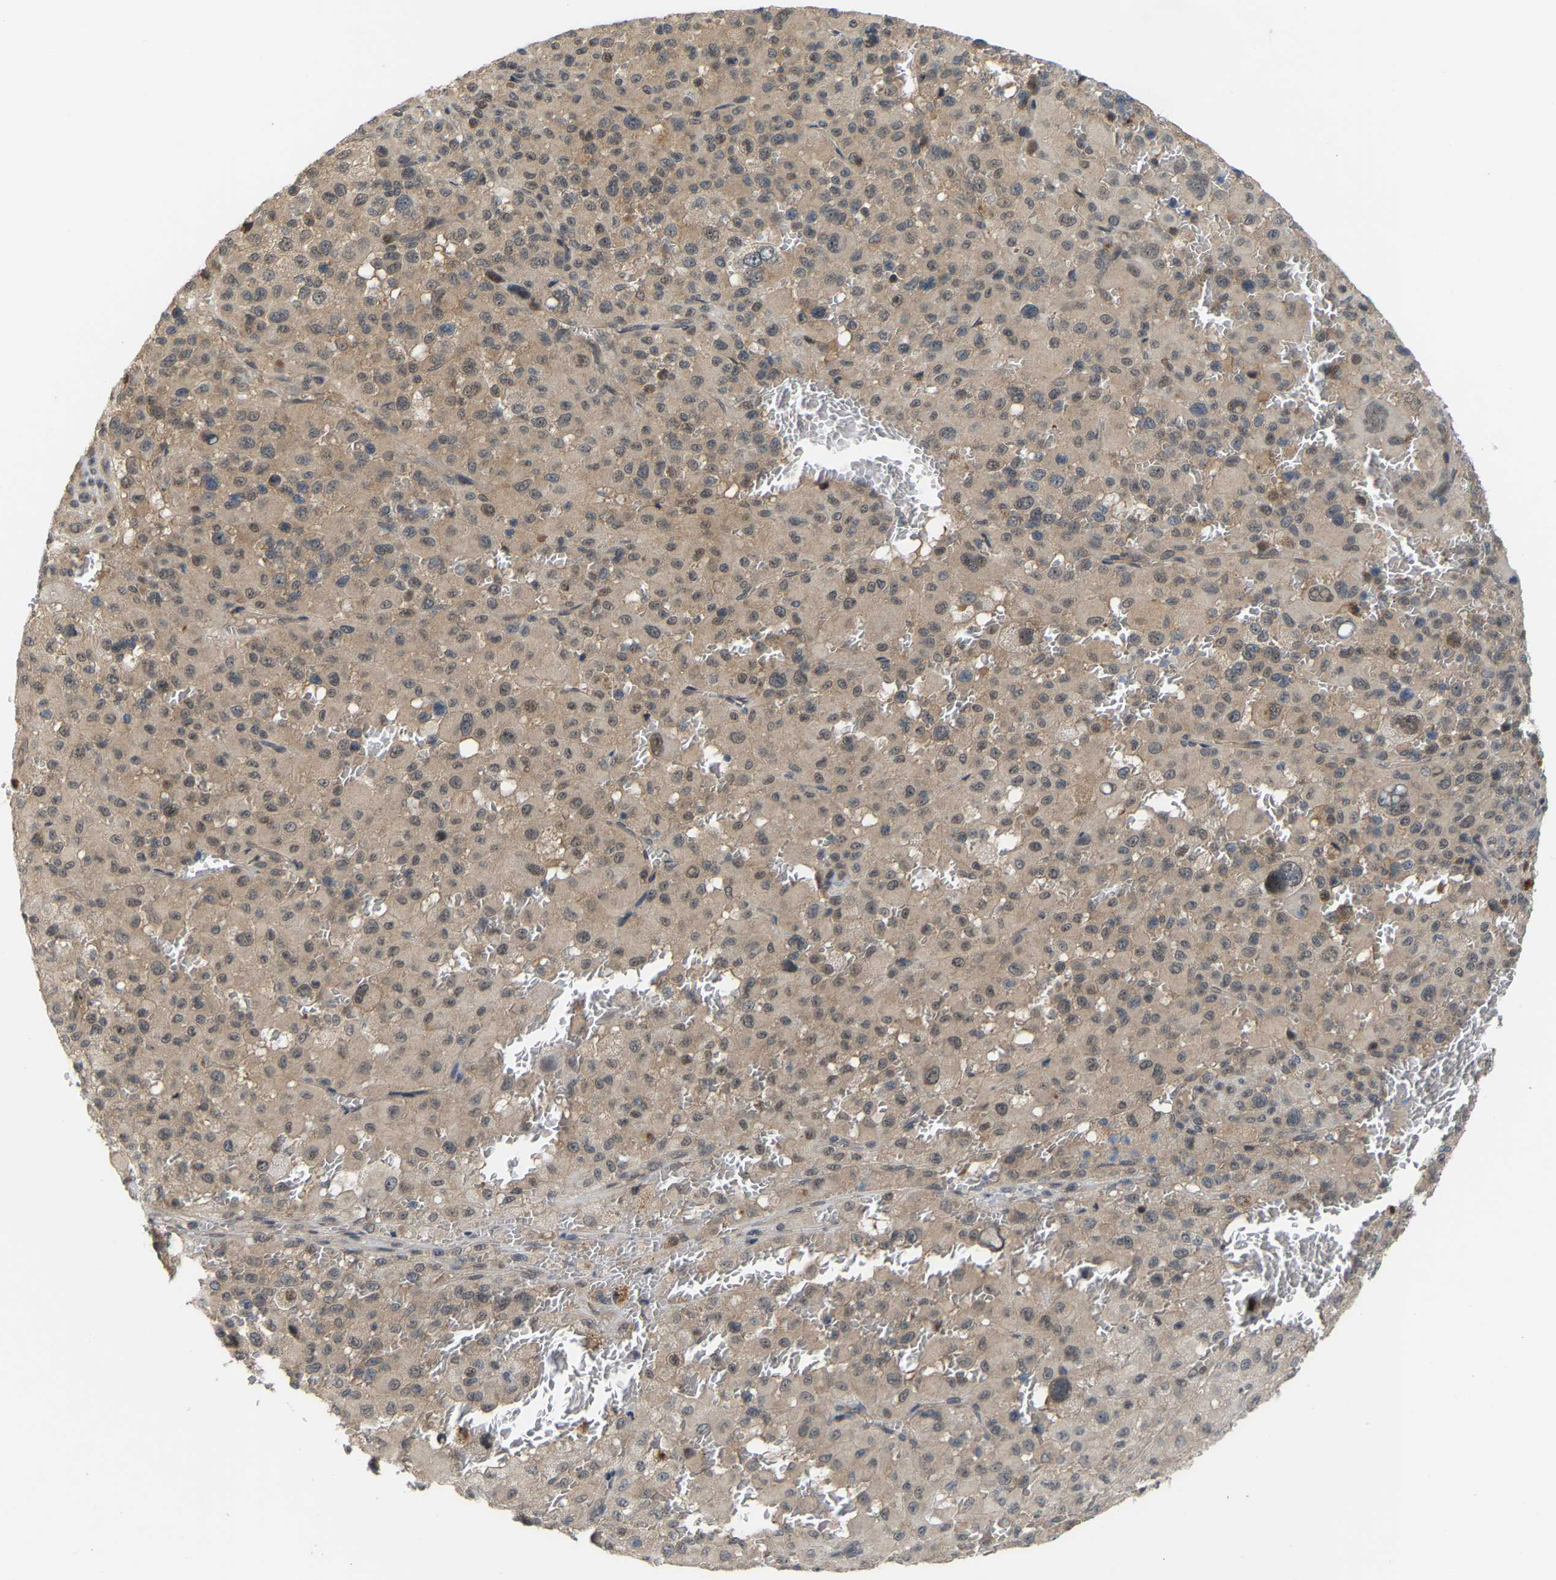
{"staining": {"intensity": "weak", "quantity": ">75%", "location": "cytoplasmic/membranous"}, "tissue": "melanoma", "cell_type": "Tumor cells", "image_type": "cancer", "snomed": [{"axis": "morphology", "description": "Malignant melanoma, Metastatic site"}, {"axis": "topography", "description": "Skin"}], "caption": "Immunohistochemical staining of human malignant melanoma (metastatic site) reveals low levels of weak cytoplasmic/membranous positivity in approximately >75% of tumor cells. (Stains: DAB (3,3'-diaminobenzidine) in brown, nuclei in blue, Microscopy: brightfield microscopy at high magnification).", "gene": "CROT", "patient": {"sex": "female", "age": 74}}